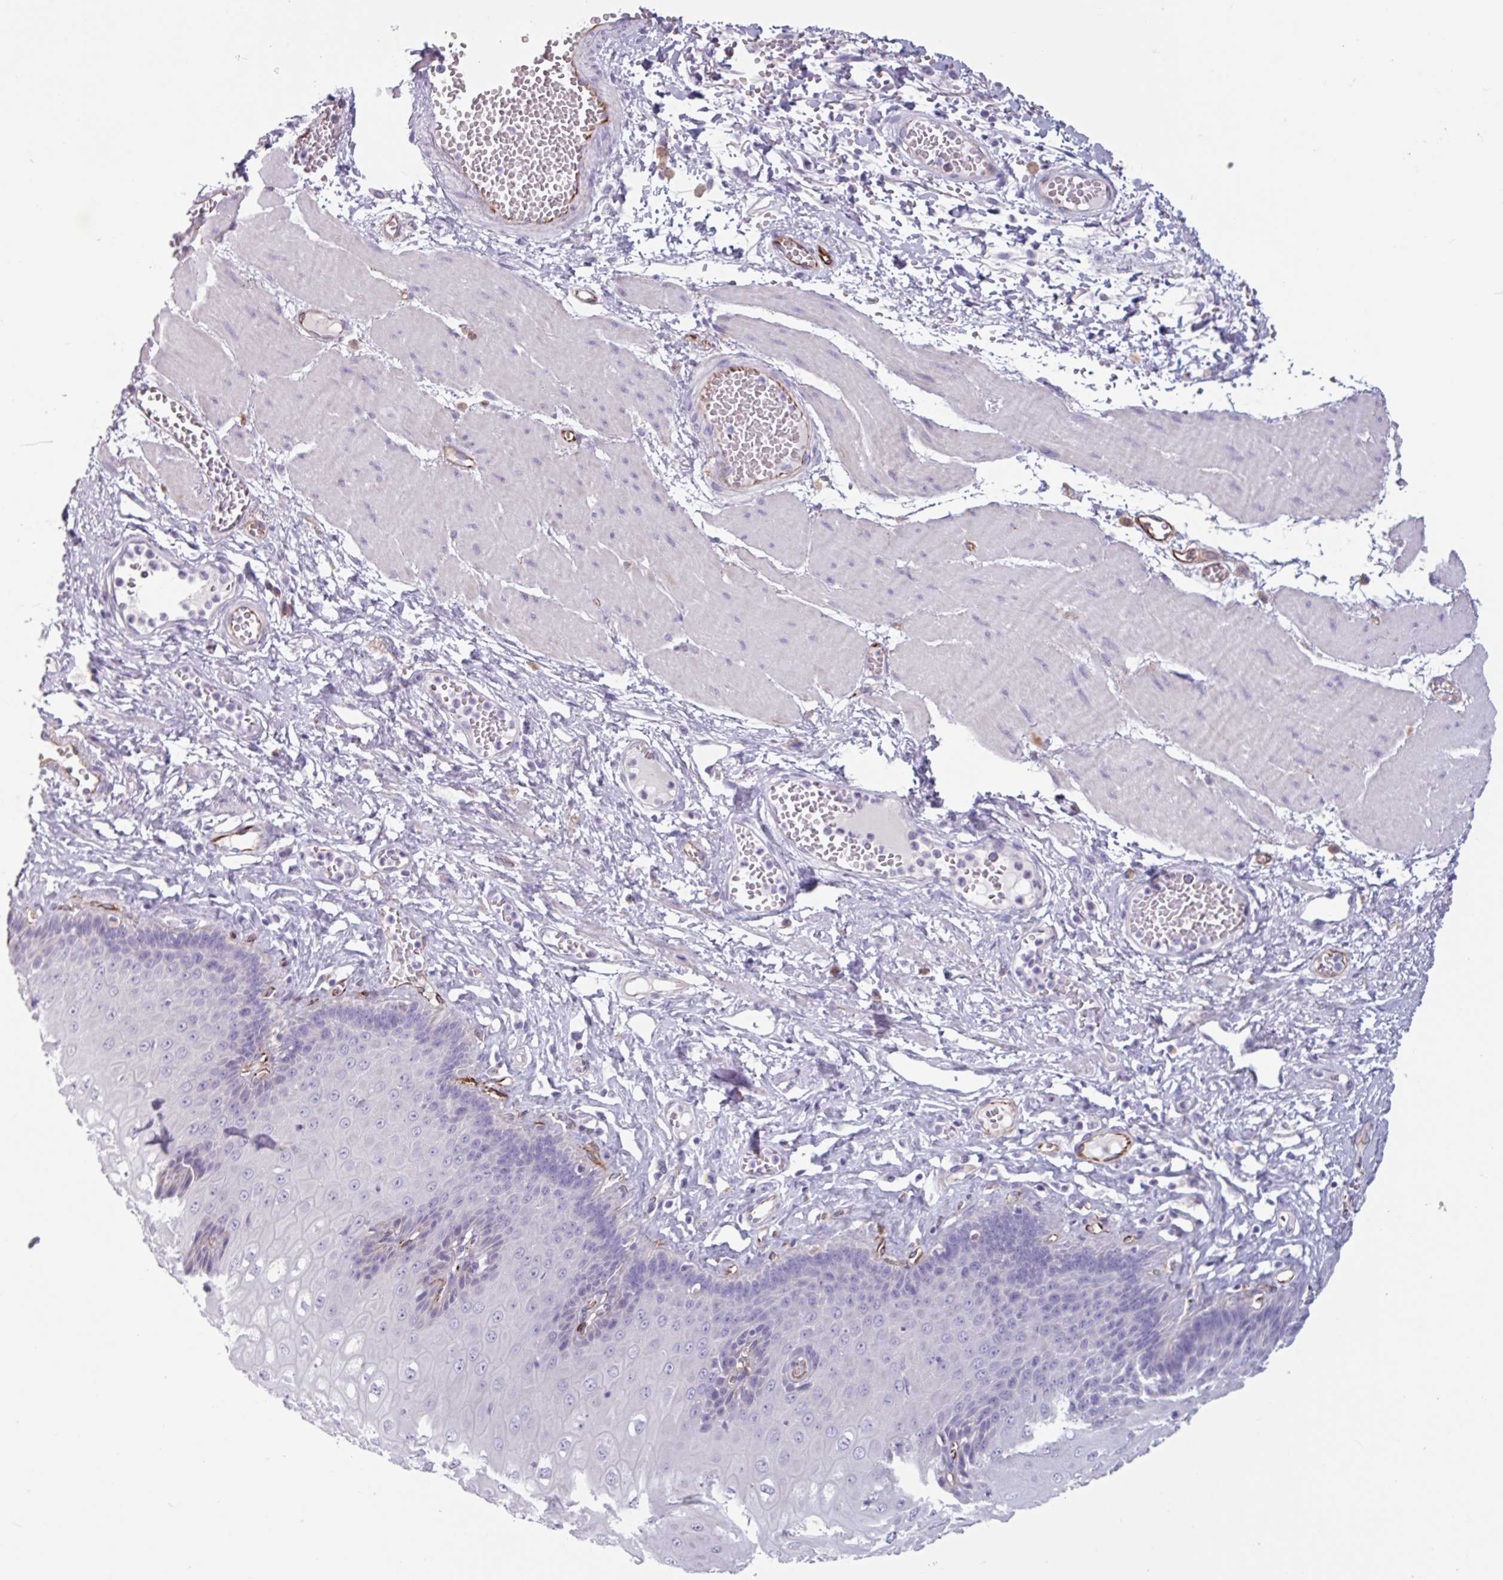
{"staining": {"intensity": "negative", "quantity": "none", "location": "none"}, "tissue": "esophagus", "cell_type": "Squamous epithelial cells", "image_type": "normal", "snomed": [{"axis": "morphology", "description": "Normal tissue, NOS"}, {"axis": "topography", "description": "Esophagus"}], "caption": "This is a image of IHC staining of normal esophagus, which shows no staining in squamous epithelial cells. (DAB (3,3'-diaminobenzidine) IHC with hematoxylin counter stain).", "gene": "BTD", "patient": {"sex": "male", "age": 60}}